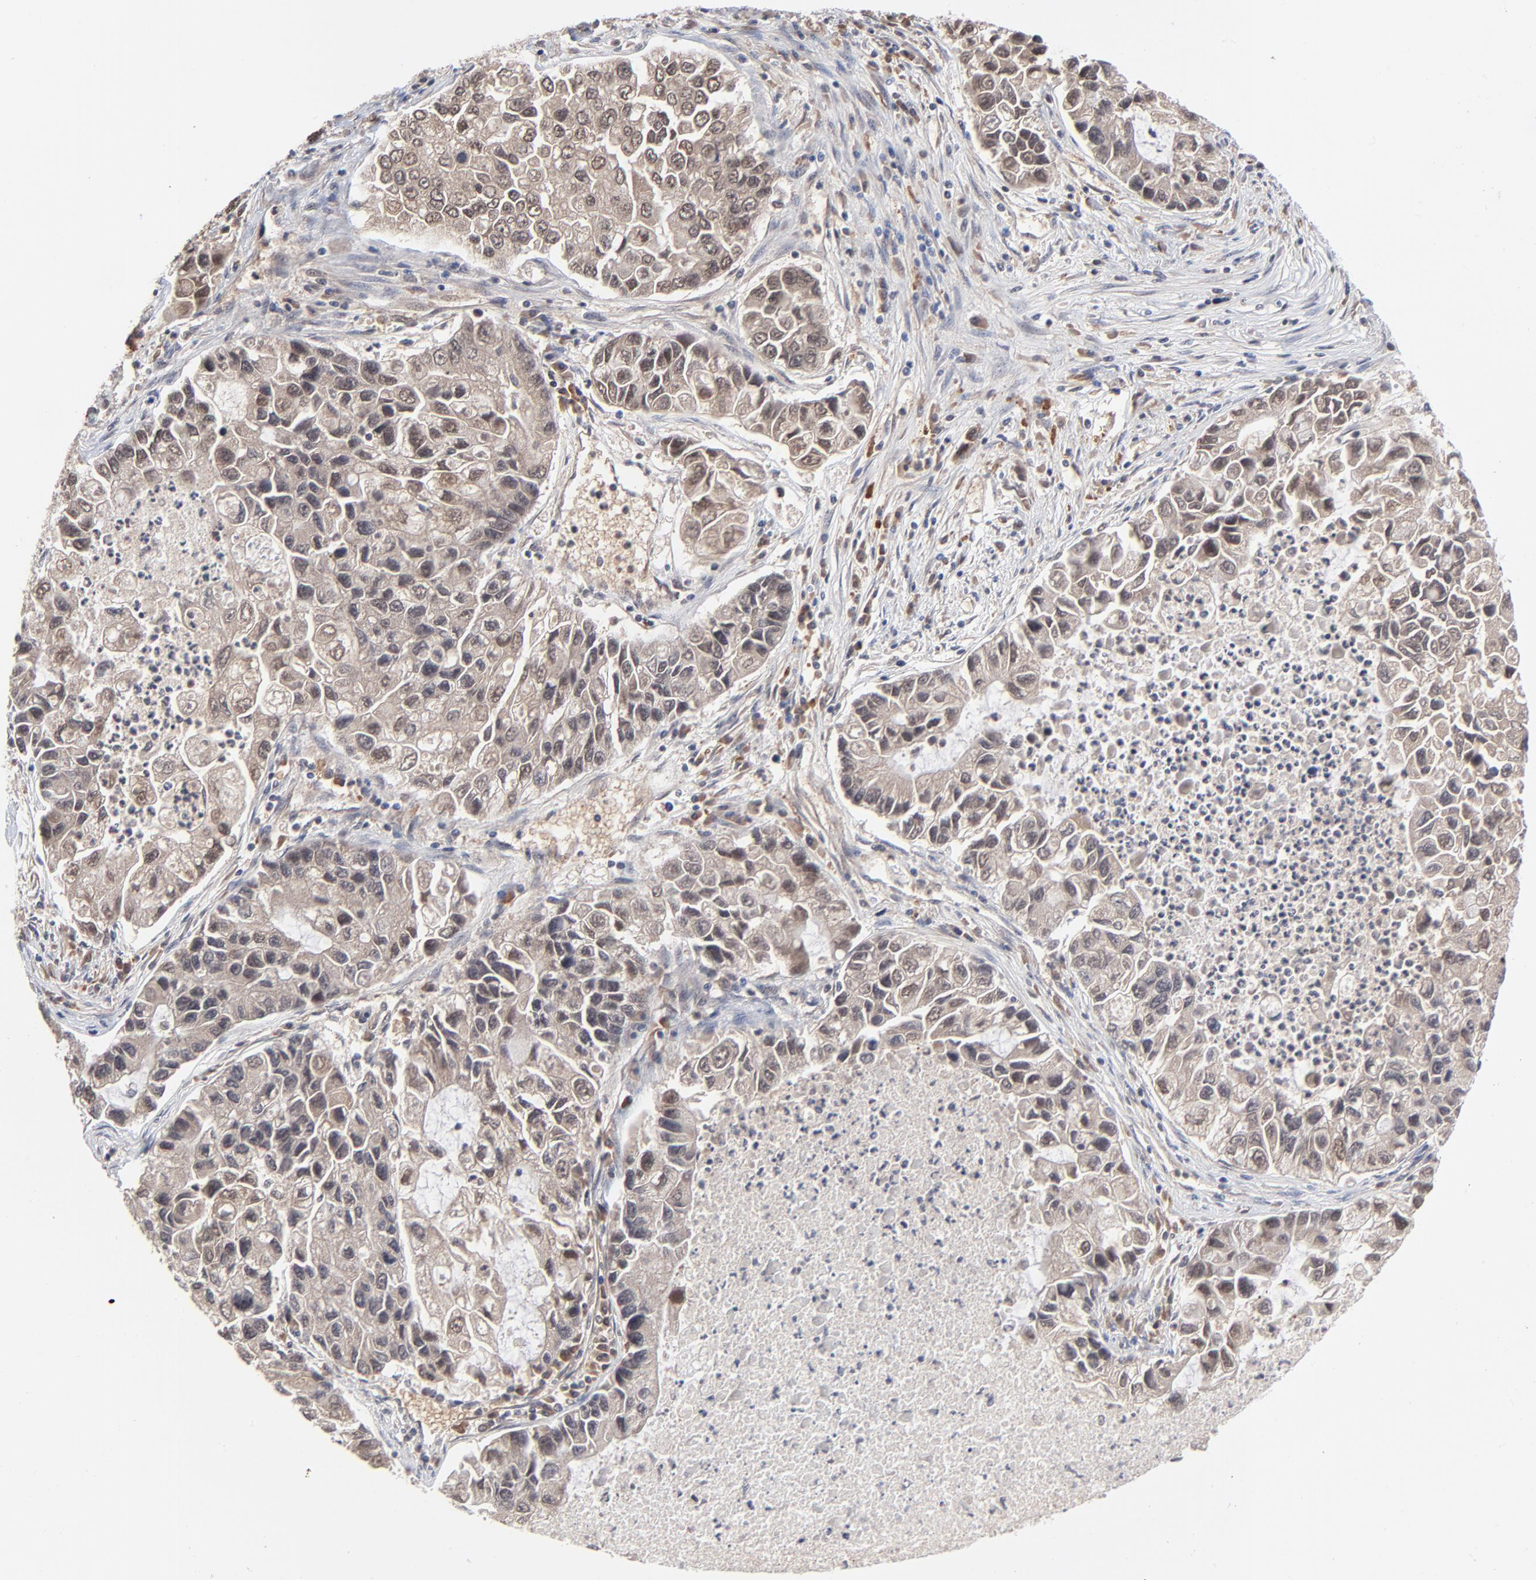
{"staining": {"intensity": "weak", "quantity": ">75%", "location": "cytoplasmic/membranous,nuclear"}, "tissue": "lung cancer", "cell_type": "Tumor cells", "image_type": "cancer", "snomed": [{"axis": "morphology", "description": "Adenocarcinoma, NOS"}, {"axis": "topography", "description": "Lung"}], "caption": "Immunohistochemistry of human lung cancer (adenocarcinoma) displays low levels of weak cytoplasmic/membranous and nuclear staining in about >75% of tumor cells. (DAB IHC with brightfield microscopy, high magnification).", "gene": "CASP10", "patient": {"sex": "female", "age": 51}}